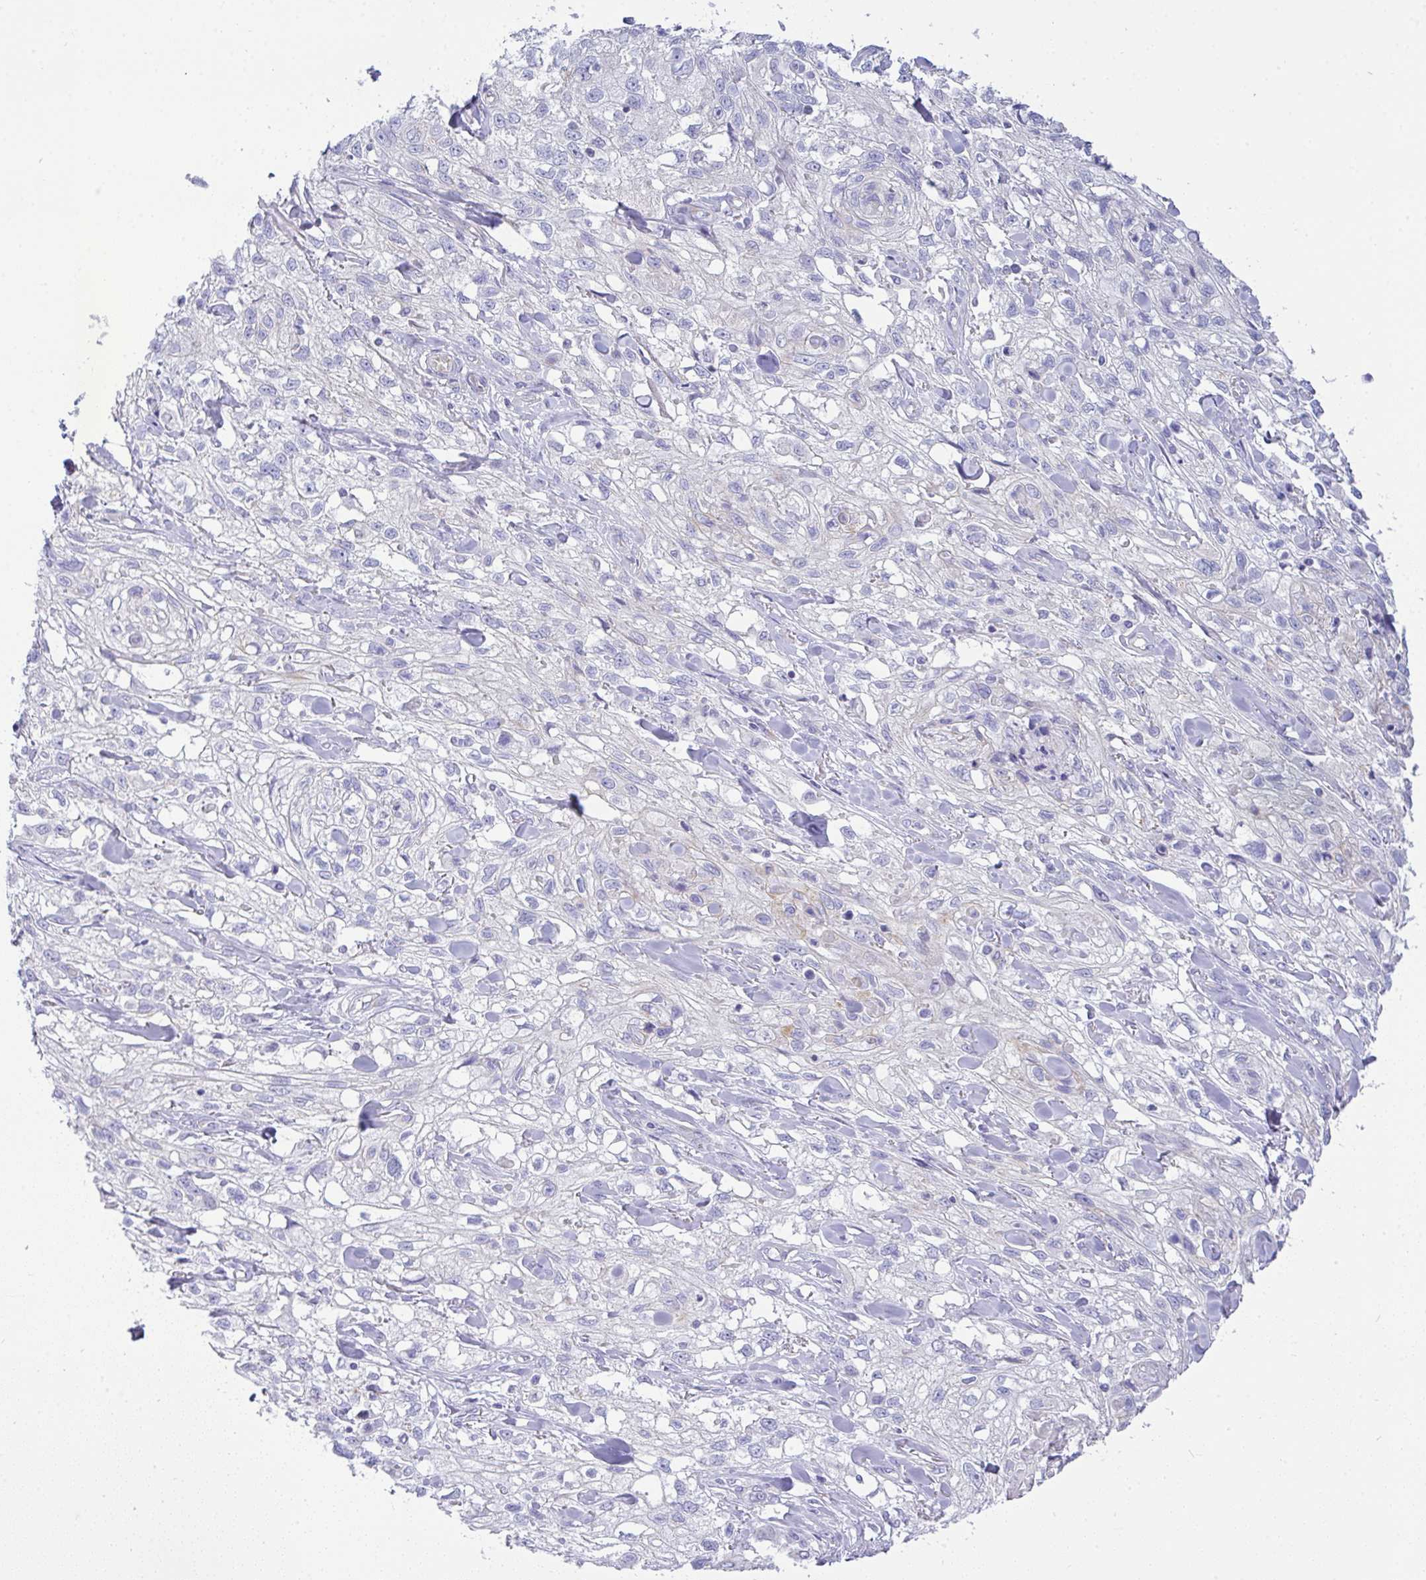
{"staining": {"intensity": "negative", "quantity": "none", "location": "none"}, "tissue": "skin cancer", "cell_type": "Tumor cells", "image_type": "cancer", "snomed": [{"axis": "morphology", "description": "Squamous cell carcinoma, NOS"}, {"axis": "topography", "description": "Skin"}, {"axis": "topography", "description": "Vulva"}], "caption": "High magnification brightfield microscopy of skin cancer (squamous cell carcinoma) stained with DAB (3,3'-diaminobenzidine) (brown) and counterstained with hematoxylin (blue): tumor cells show no significant staining.", "gene": "FAM177A1", "patient": {"sex": "female", "age": 86}}